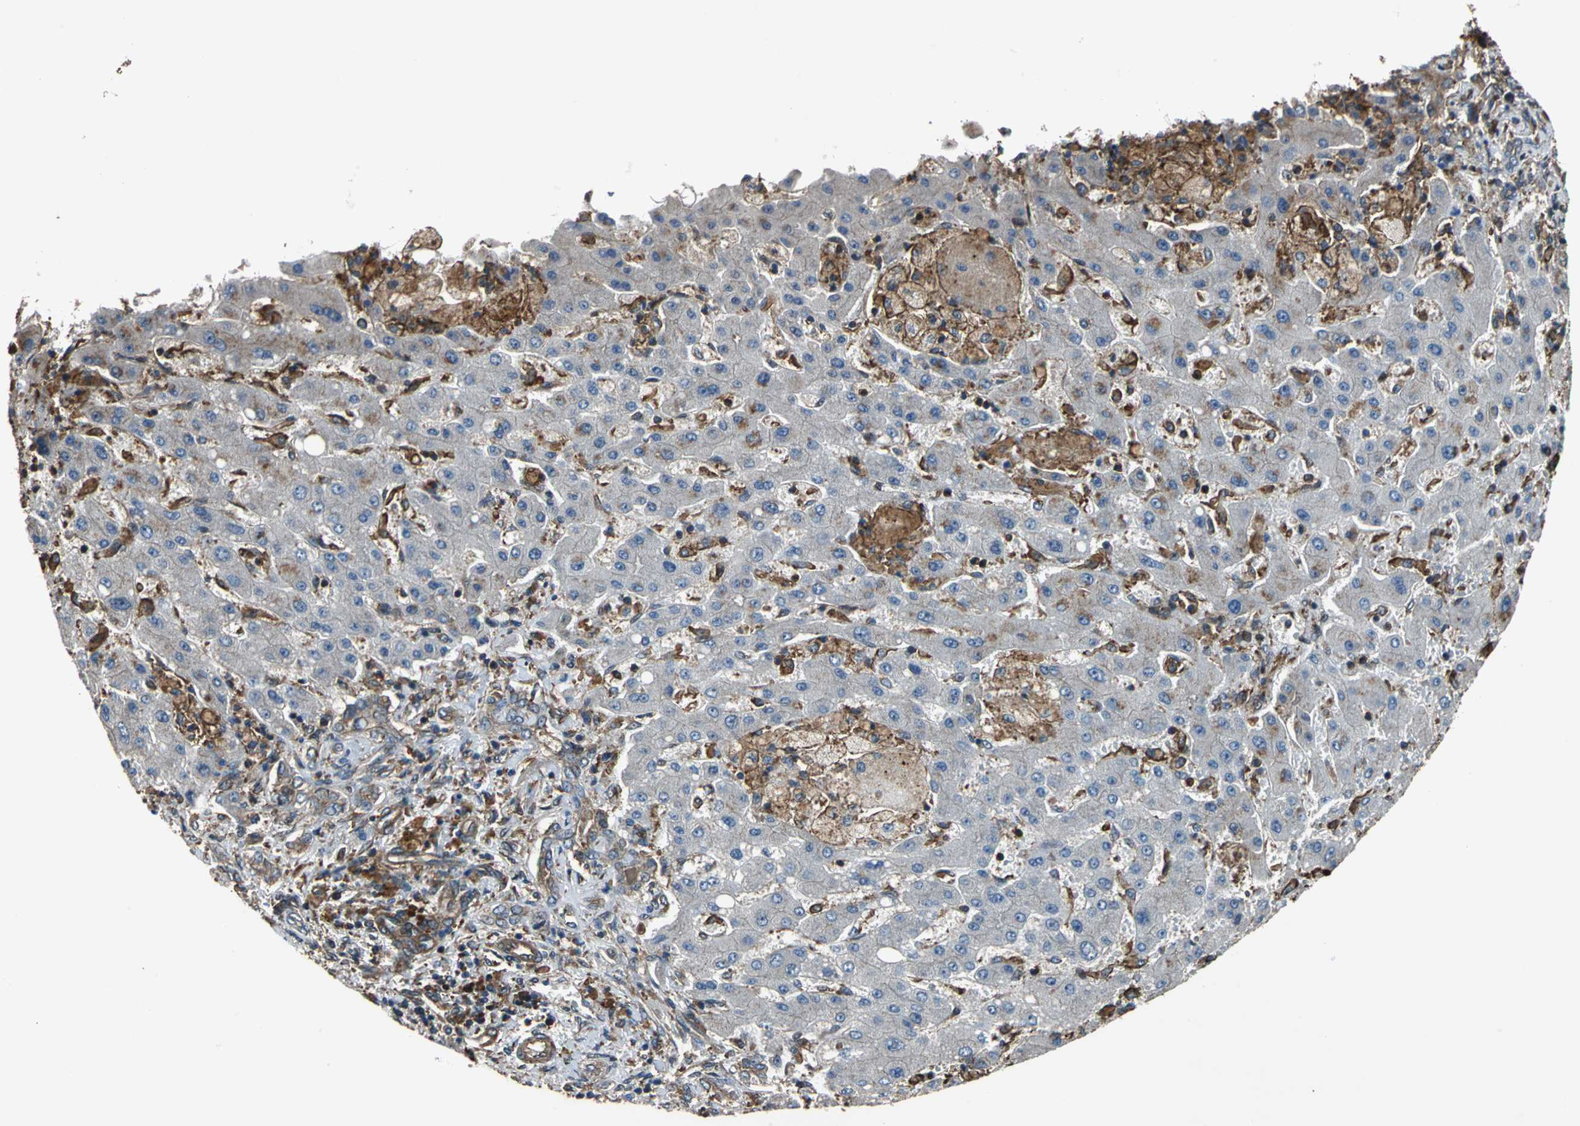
{"staining": {"intensity": "moderate", "quantity": ">75%", "location": "cytoplasmic/membranous"}, "tissue": "liver cancer", "cell_type": "Tumor cells", "image_type": "cancer", "snomed": [{"axis": "morphology", "description": "Cholangiocarcinoma"}, {"axis": "topography", "description": "Liver"}], "caption": "The image shows immunohistochemical staining of liver cancer. There is moderate cytoplasmic/membranous positivity is present in approximately >75% of tumor cells.", "gene": "PARVA", "patient": {"sex": "male", "age": 50}}